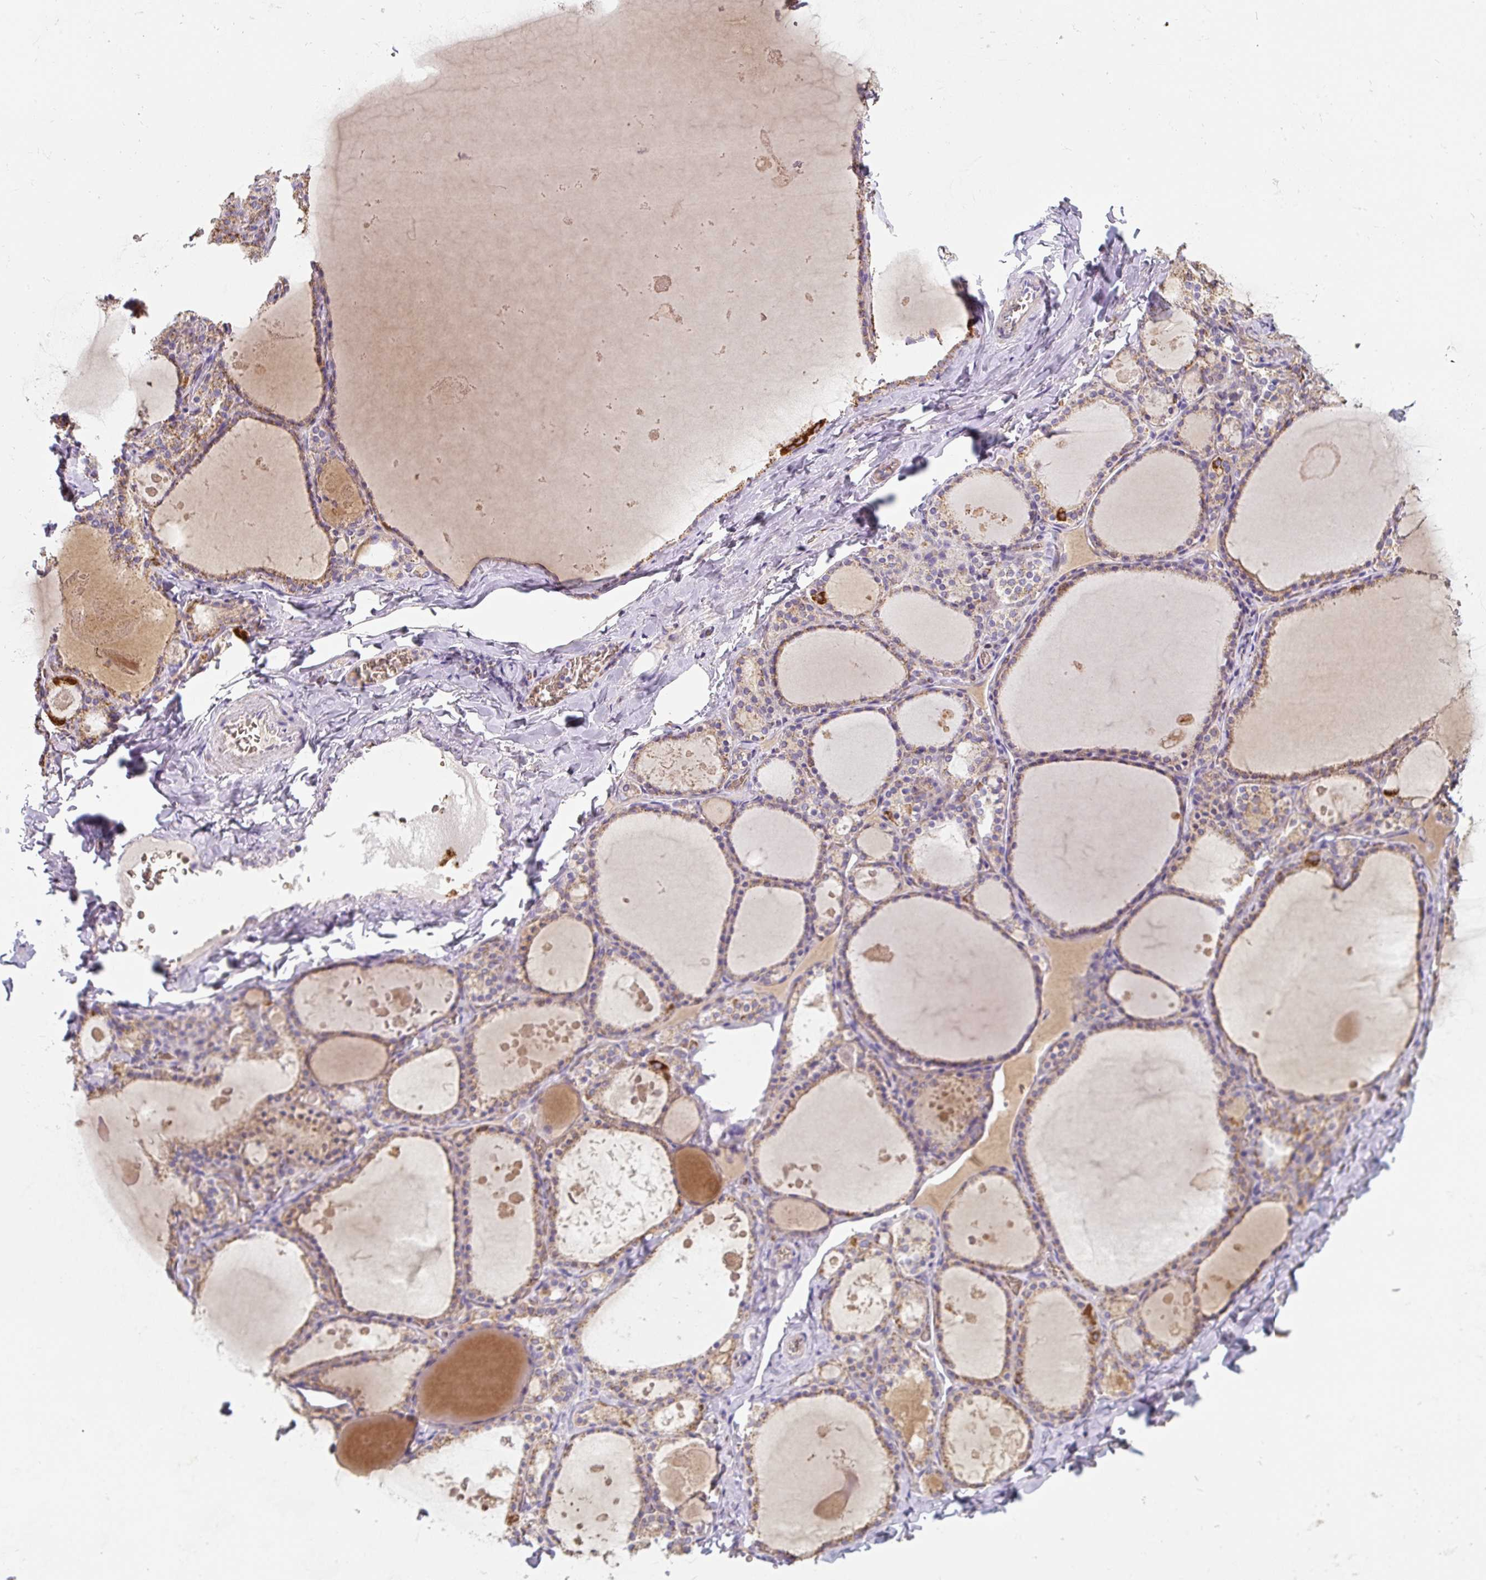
{"staining": {"intensity": "moderate", "quantity": ">75%", "location": "cytoplasmic/membranous"}, "tissue": "thyroid gland", "cell_type": "Glandular cells", "image_type": "normal", "snomed": [{"axis": "morphology", "description": "Normal tissue, NOS"}, {"axis": "topography", "description": "Thyroid gland"}], "caption": "Glandular cells reveal medium levels of moderate cytoplasmic/membranous staining in approximately >75% of cells in unremarkable thyroid gland.", "gene": "MT", "patient": {"sex": "male", "age": 56}}